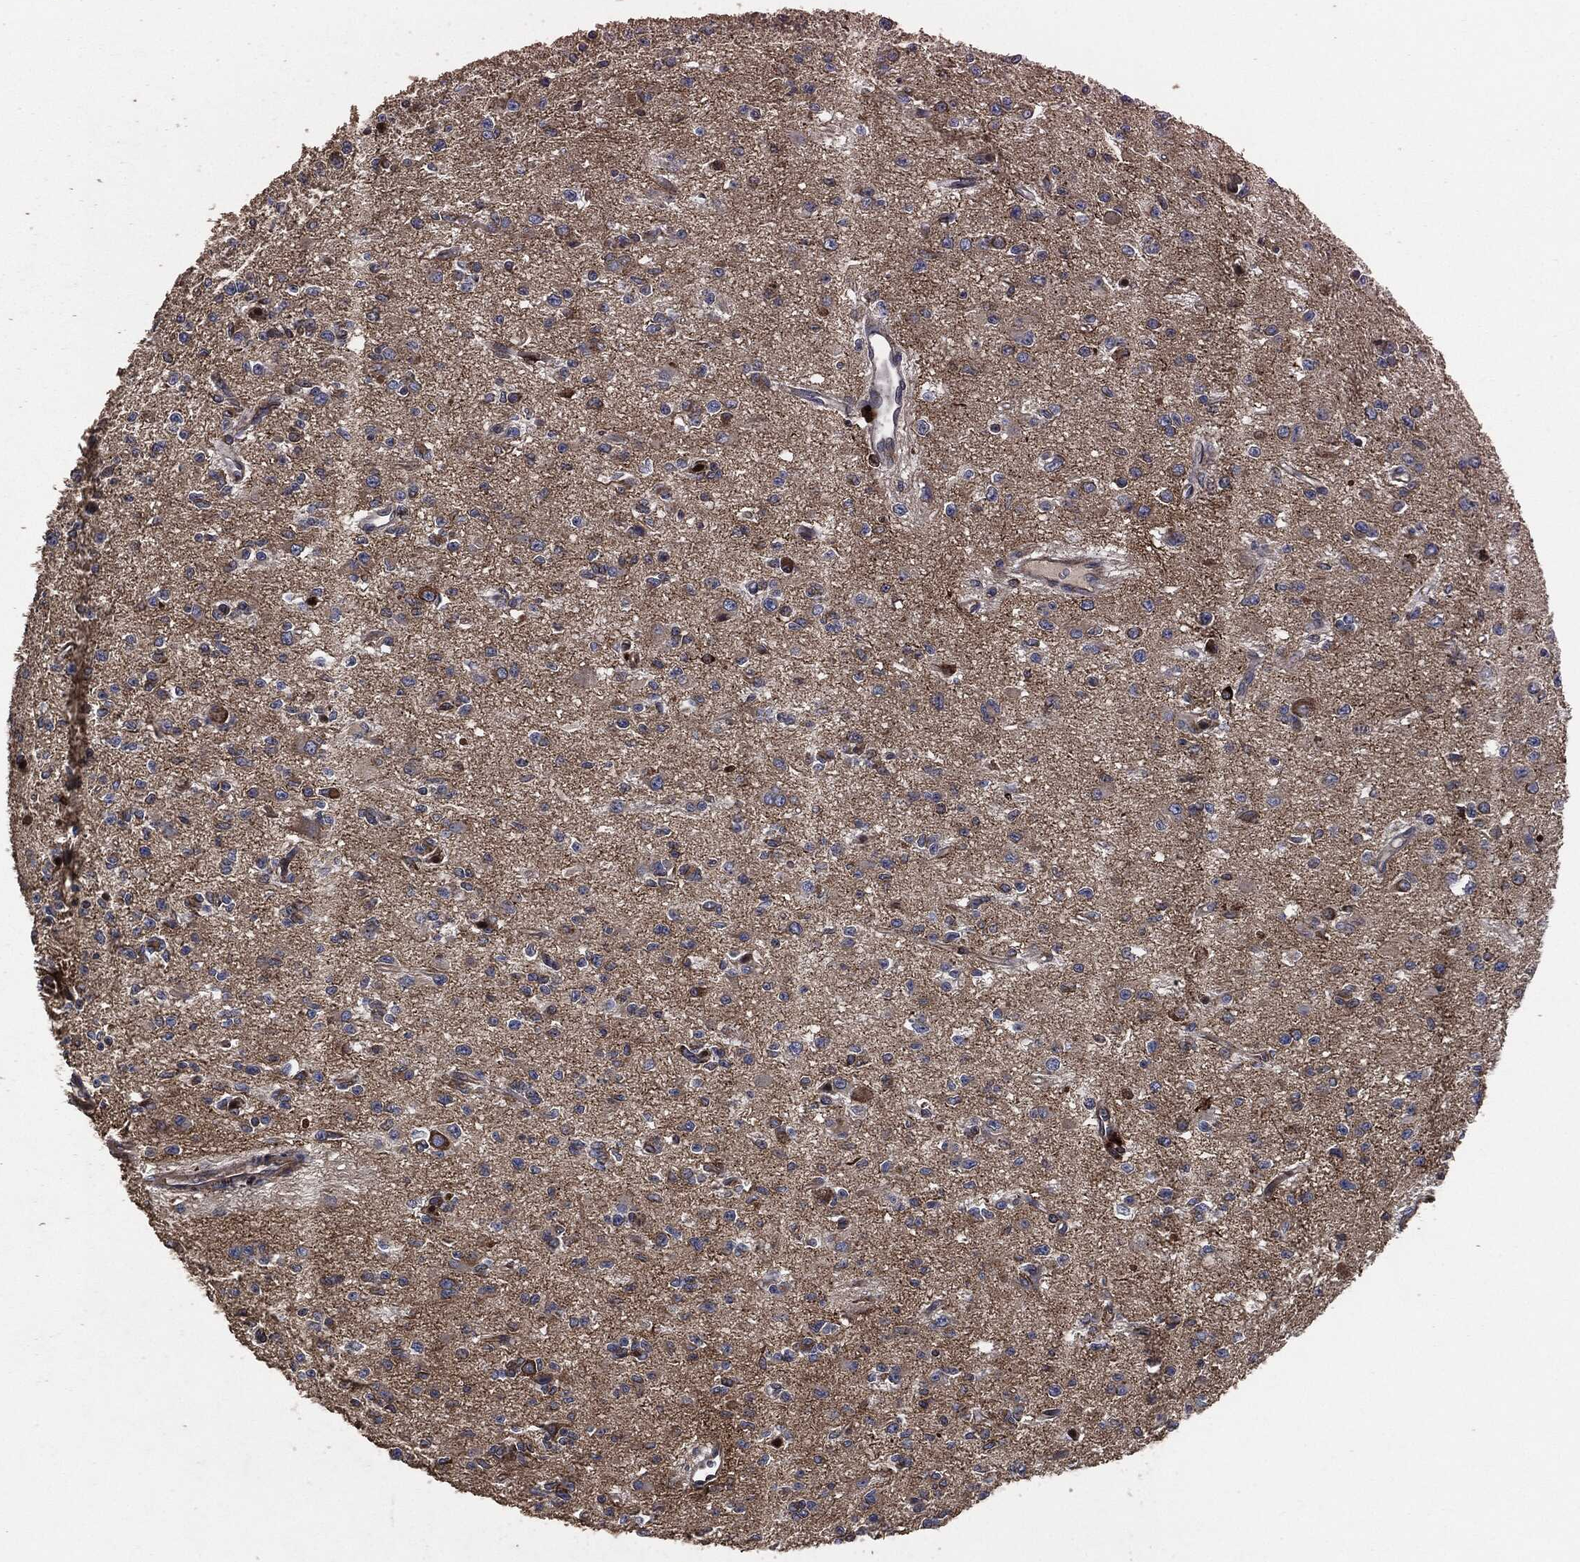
{"staining": {"intensity": "negative", "quantity": "none", "location": "none"}, "tissue": "glioma", "cell_type": "Tumor cells", "image_type": "cancer", "snomed": [{"axis": "morphology", "description": "Glioma, malignant, Low grade"}, {"axis": "topography", "description": "Brain"}], "caption": "Tumor cells show no significant protein staining in glioma. (Stains: DAB (3,3'-diaminobenzidine) IHC with hematoxylin counter stain, Microscopy: brightfield microscopy at high magnification).", "gene": "STK3", "patient": {"sex": "female", "age": 45}}